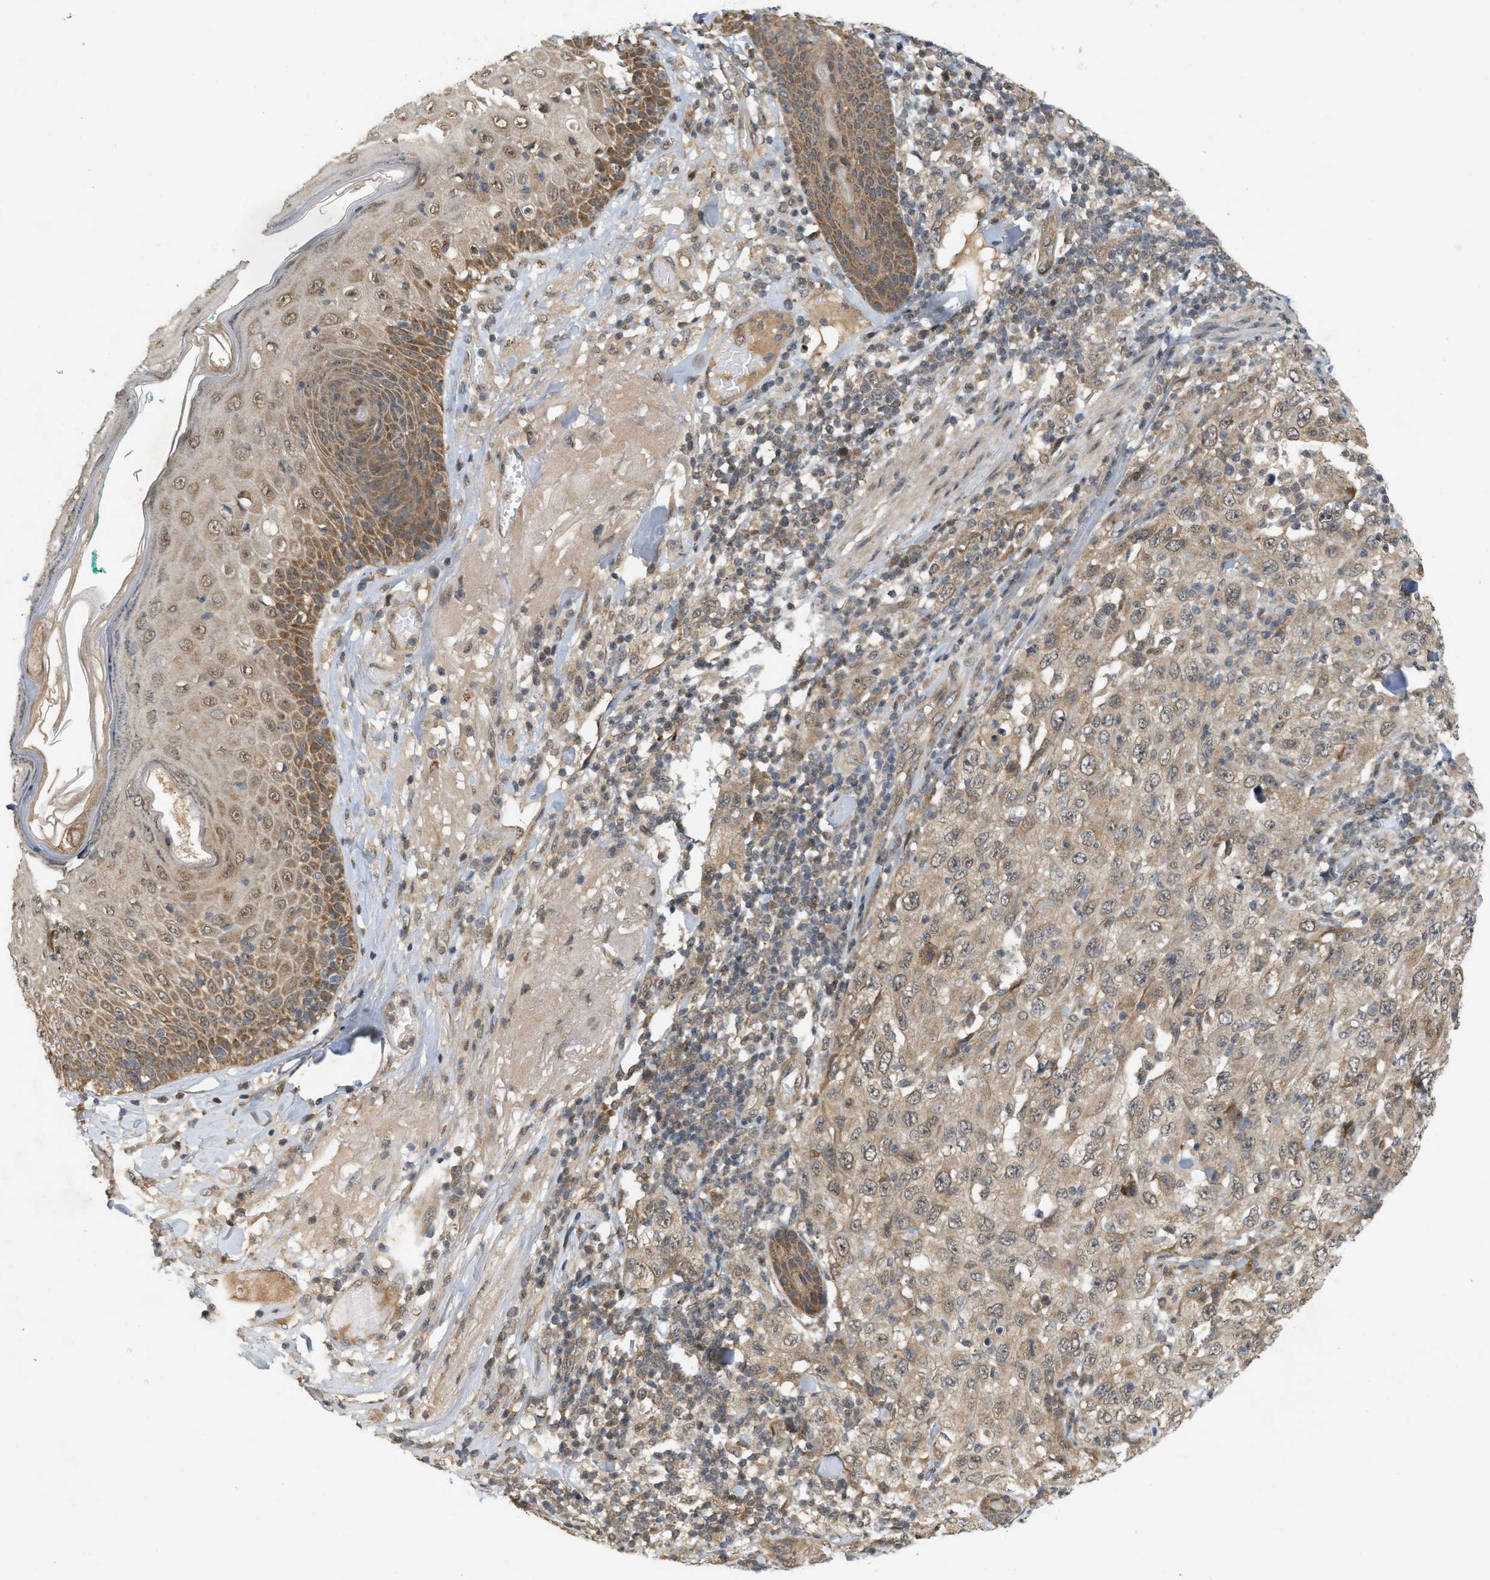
{"staining": {"intensity": "moderate", "quantity": ">75%", "location": "cytoplasmic/membranous"}, "tissue": "skin cancer", "cell_type": "Tumor cells", "image_type": "cancer", "snomed": [{"axis": "morphology", "description": "Squamous cell carcinoma, NOS"}, {"axis": "topography", "description": "Skin"}], "caption": "Skin cancer (squamous cell carcinoma) stained for a protein (brown) shows moderate cytoplasmic/membranous positive staining in about >75% of tumor cells.", "gene": "PRKD1", "patient": {"sex": "female", "age": 88}}